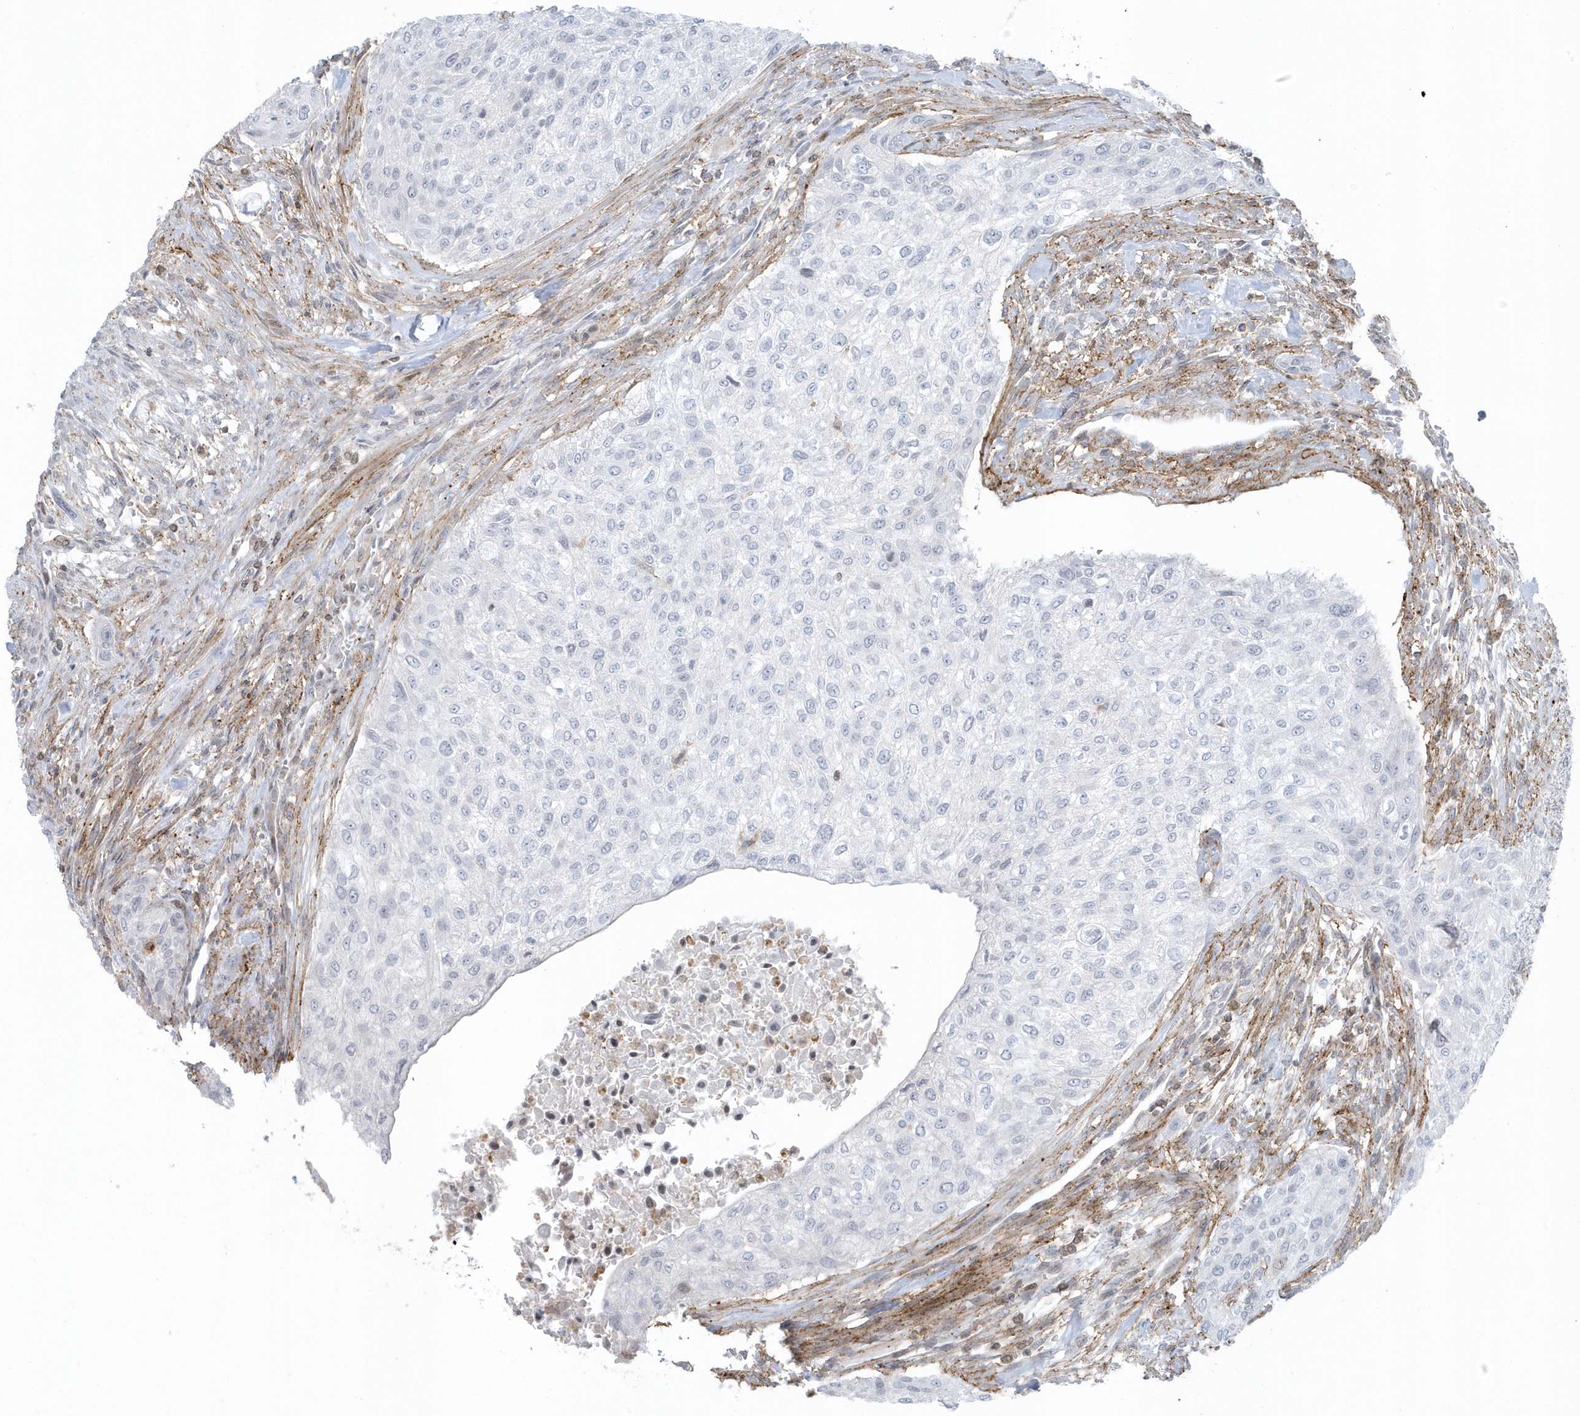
{"staining": {"intensity": "negative", "quantity": "none", "location": "none"}, "tissue": "urothelial cancer", "cell_type": "Tumor cells", "image_type": "cancer", "snomed": [{"axis": "morphology", "description": "Urothelial carcinoma, High grade"}, {"axis": "topography", "description": "Urinary bladder"}], "caption": "High-grade urothelial carcinoma was stained to show a protein in brown. There is no significant positivity in tumor cells.", "gene": "CACNB2", "patient": {"sex": "male", "age": 35}}